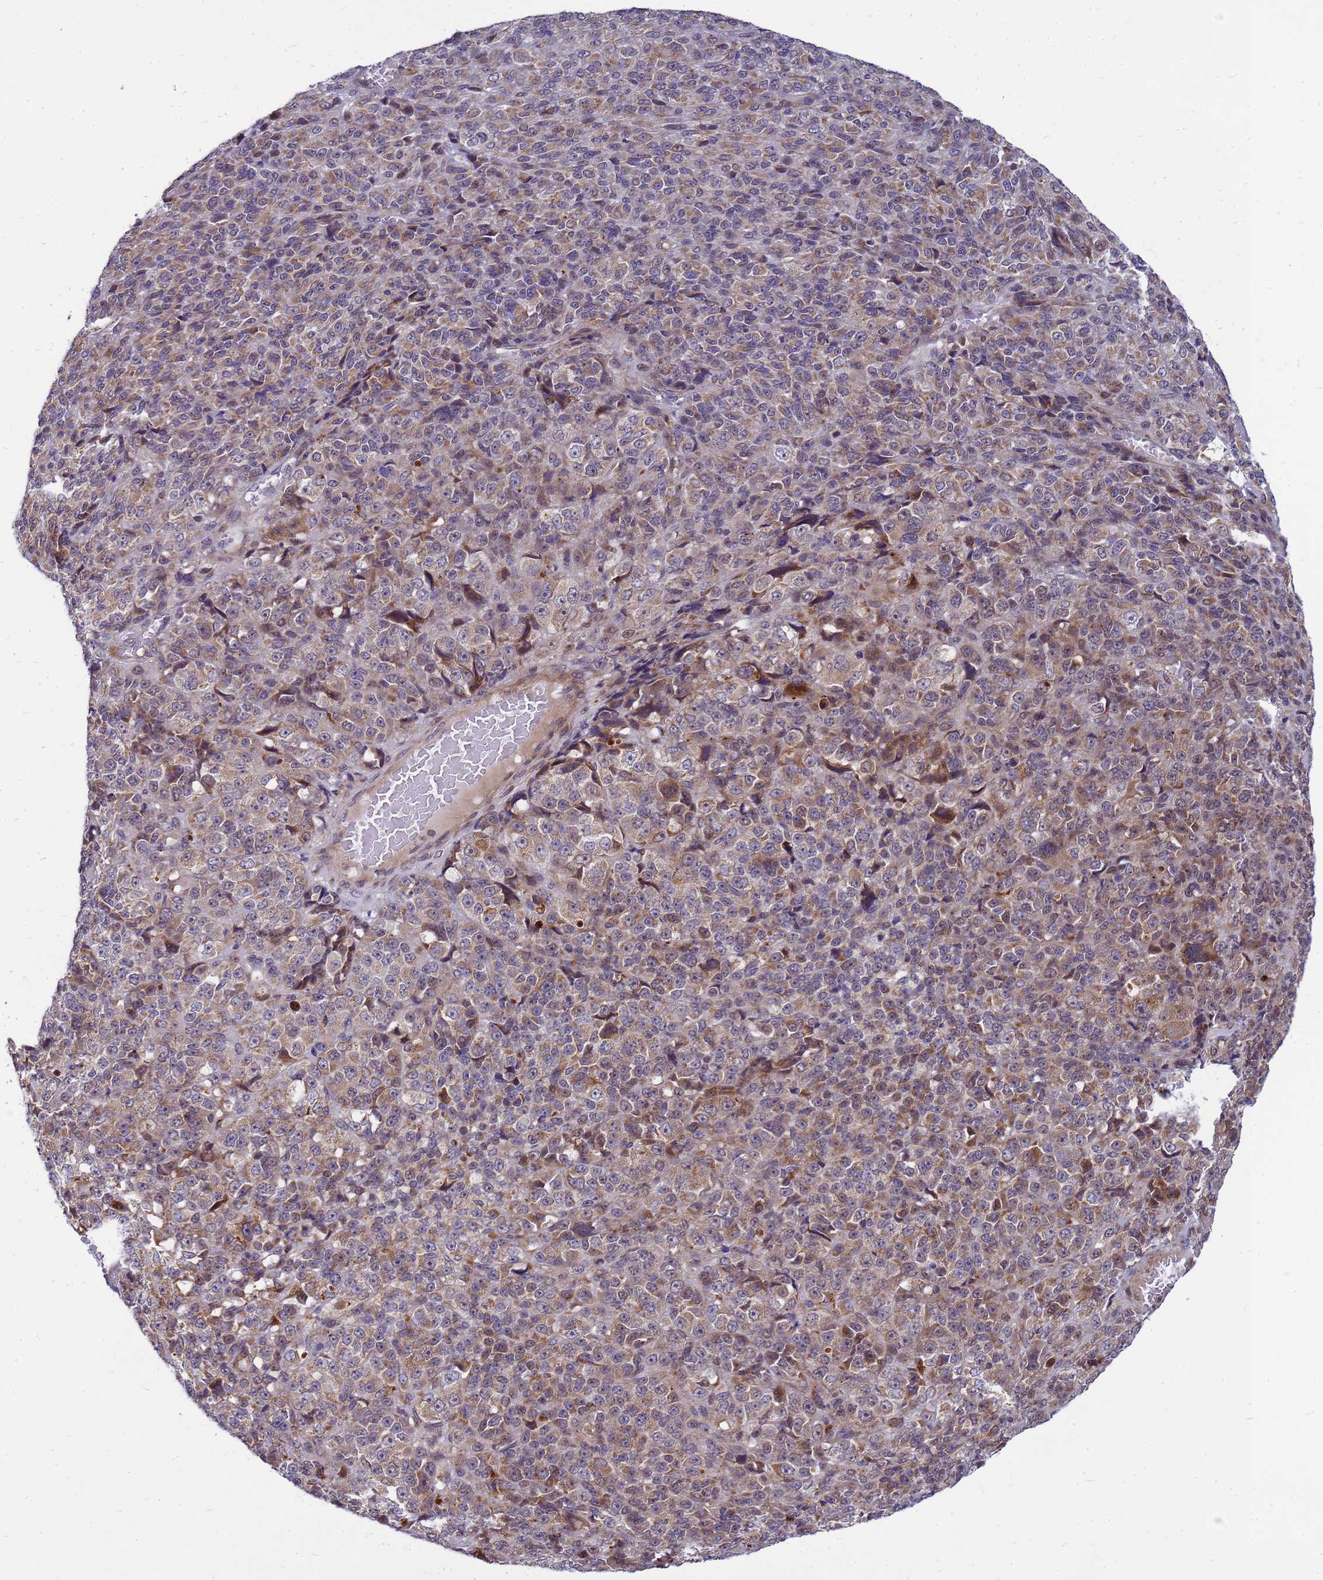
{"staining": {"intensity": "moderate", "quantity": "25%-75%", "location": "cytoplasmic/membranous"}, "tissue": "melanoma", "cell_type": "Tumor cells", "image_type": "cancer", "snomed": [{"axis": "morphology", "description": "Malignant melanoma, Metastatic site"}, {"axis": "topography", "description": "Brain"}], "caption": "Immunohistochemical staining of malignant melanoma (metastatic site) reveals moderate cytoplasmic/membranous protein expression in approximately 25%-75% of tumor cells.", "gene": "C12orf43", "patient": {"sex": "female", "age": 56}}